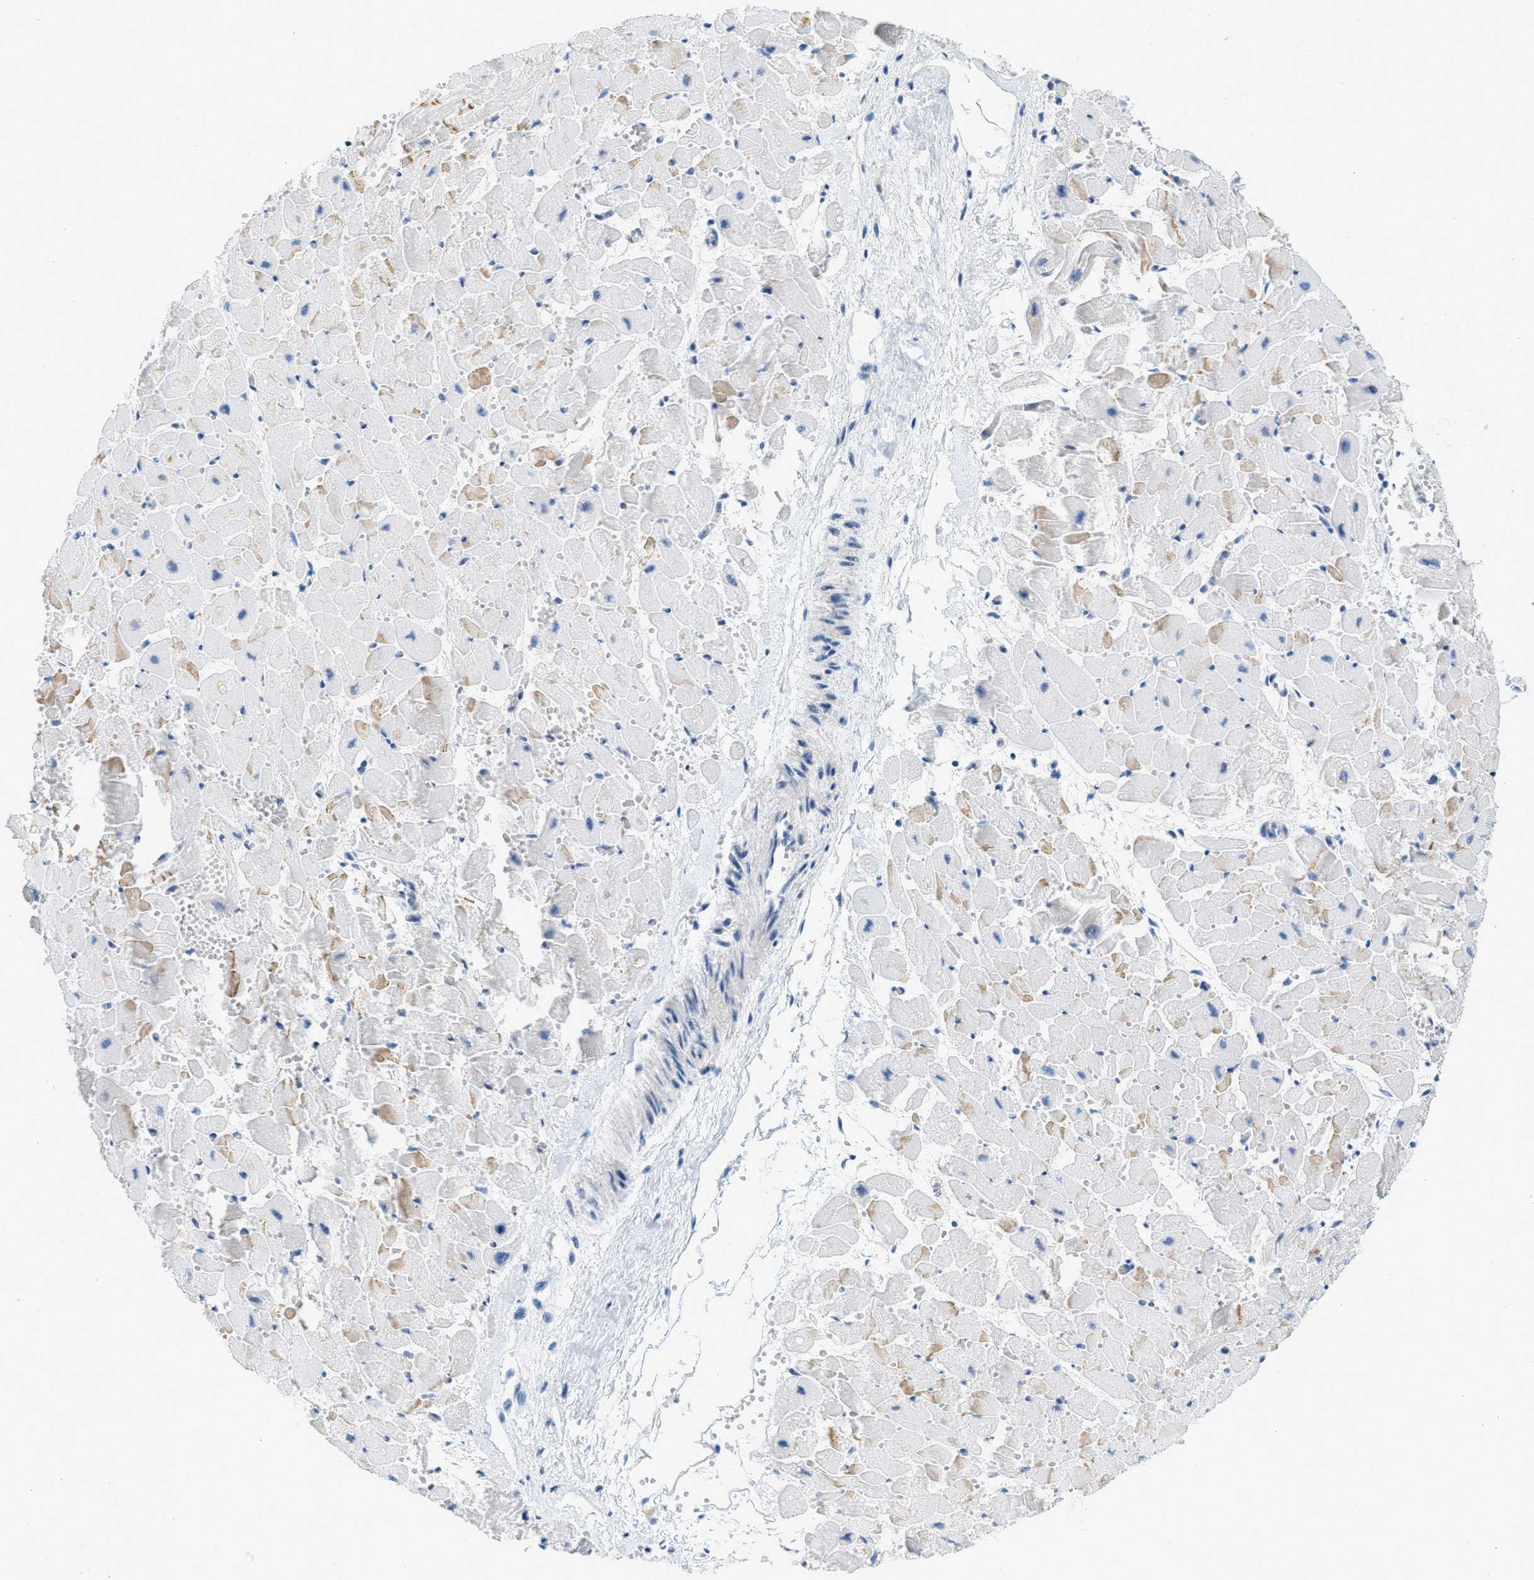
{"staining": {"intensity": "moderate", "quantity": "<25%", "location": "cytoplasmic/membranous"}, "tissue": "heart muscle", "cell_type": "Cardiomyocytes", "image_type": "normal", "snomed": [{"axis": "morphology", "description": "Normal tissue, NOS"}, {"axis": "topography", "description": "Heart"}], "caption": "Human heart muscle stained for a protein (brown) demonstrates moderate cytoplasmic/membranous positive expression in approximately <25% of cardiomyocytes.", "gene": "CYP4X1", "patient": {"sex": "female", "age": 19}}